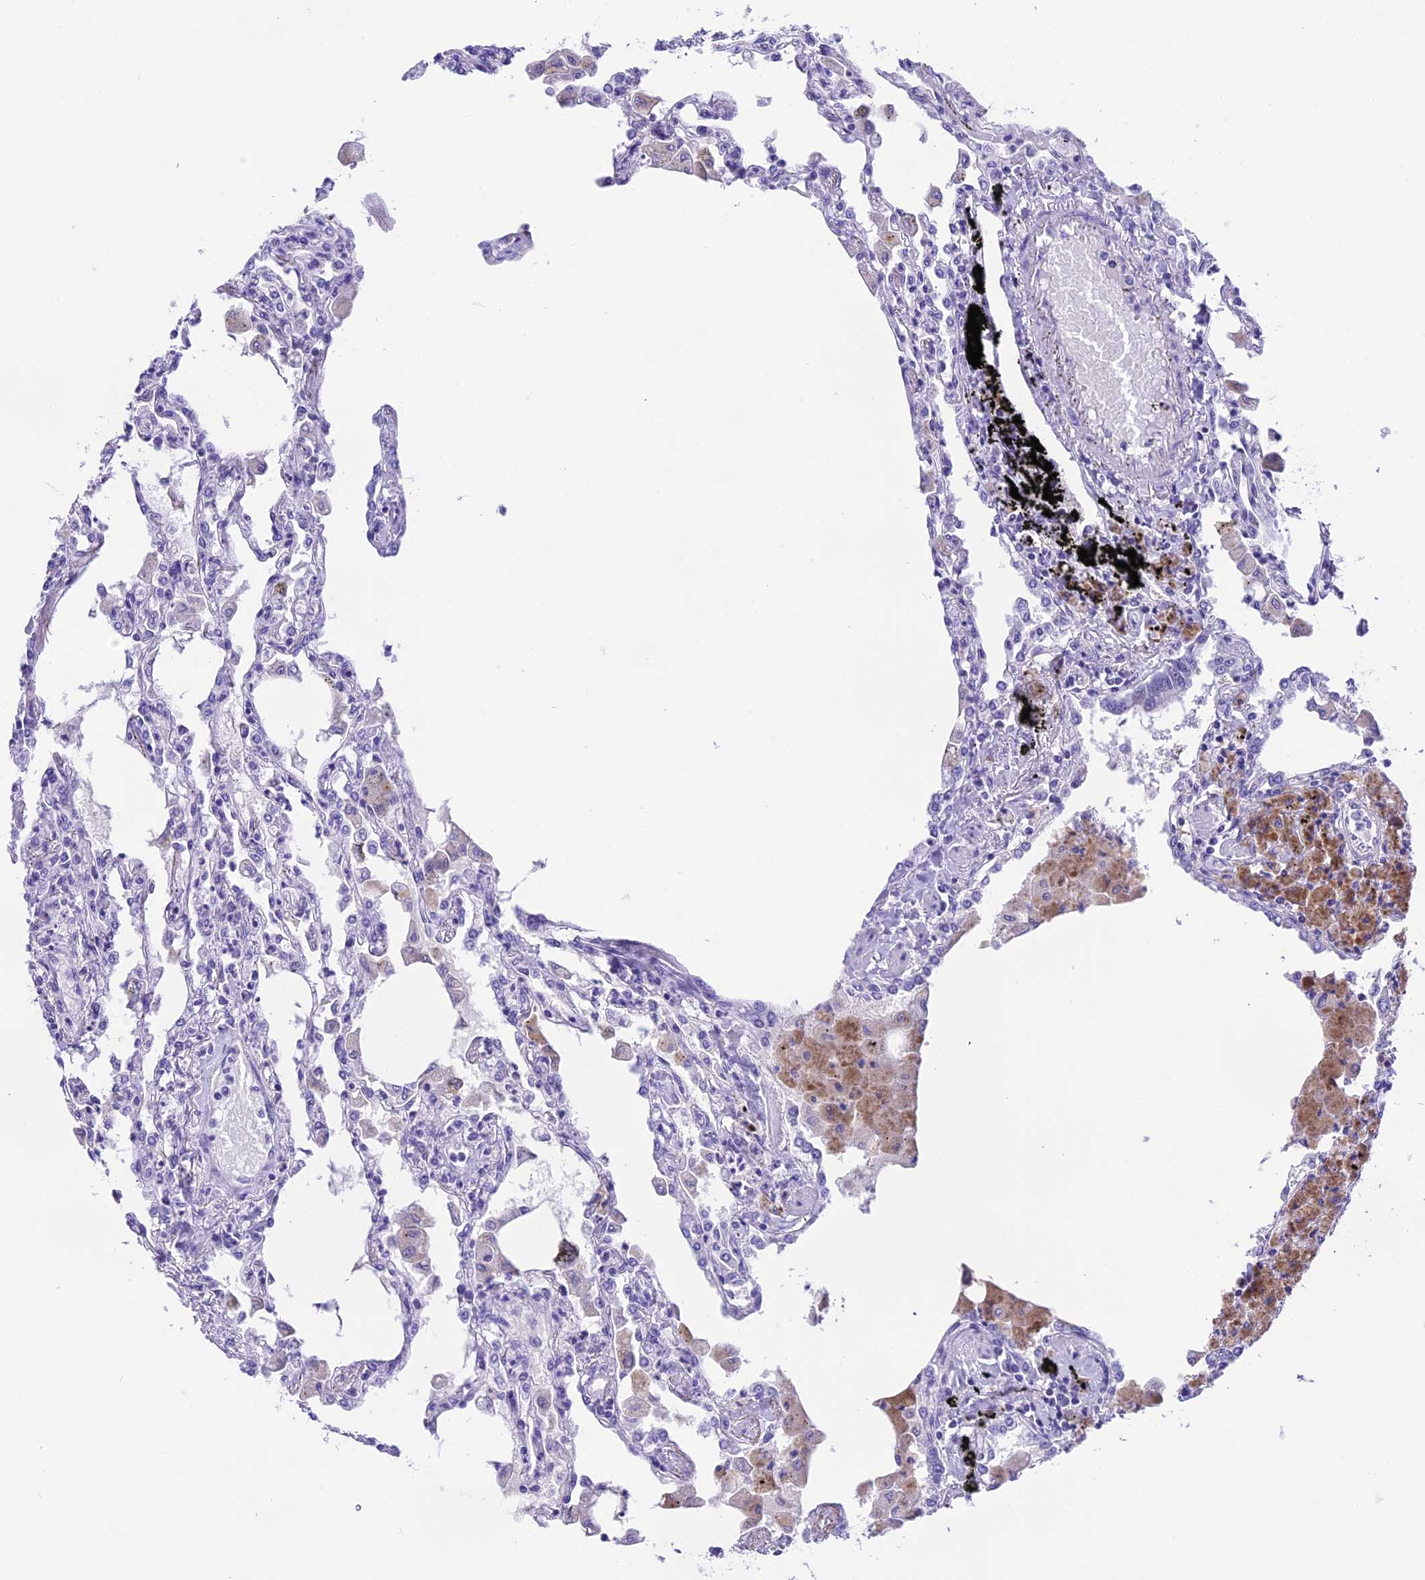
{"staining": {"intensity": "negative", "quantity": "none", "location": "none"}, "tissue": "lung", "cell_type": "Alveolar cells", "image_type": "normal", "snomed": [{"axis": "morphology", "description": "Normal tissue, NOS"}, {"axis": "topography", "description": "Bronchus"}, {"axis": "topography", "description": "Lung"}], "caption": "Immunohistochemical staining of benign human lung demonstrates no significant staining in alveolar cells.", "gene": "PRR15", "patient": {"sex": "female", "age": 49}}